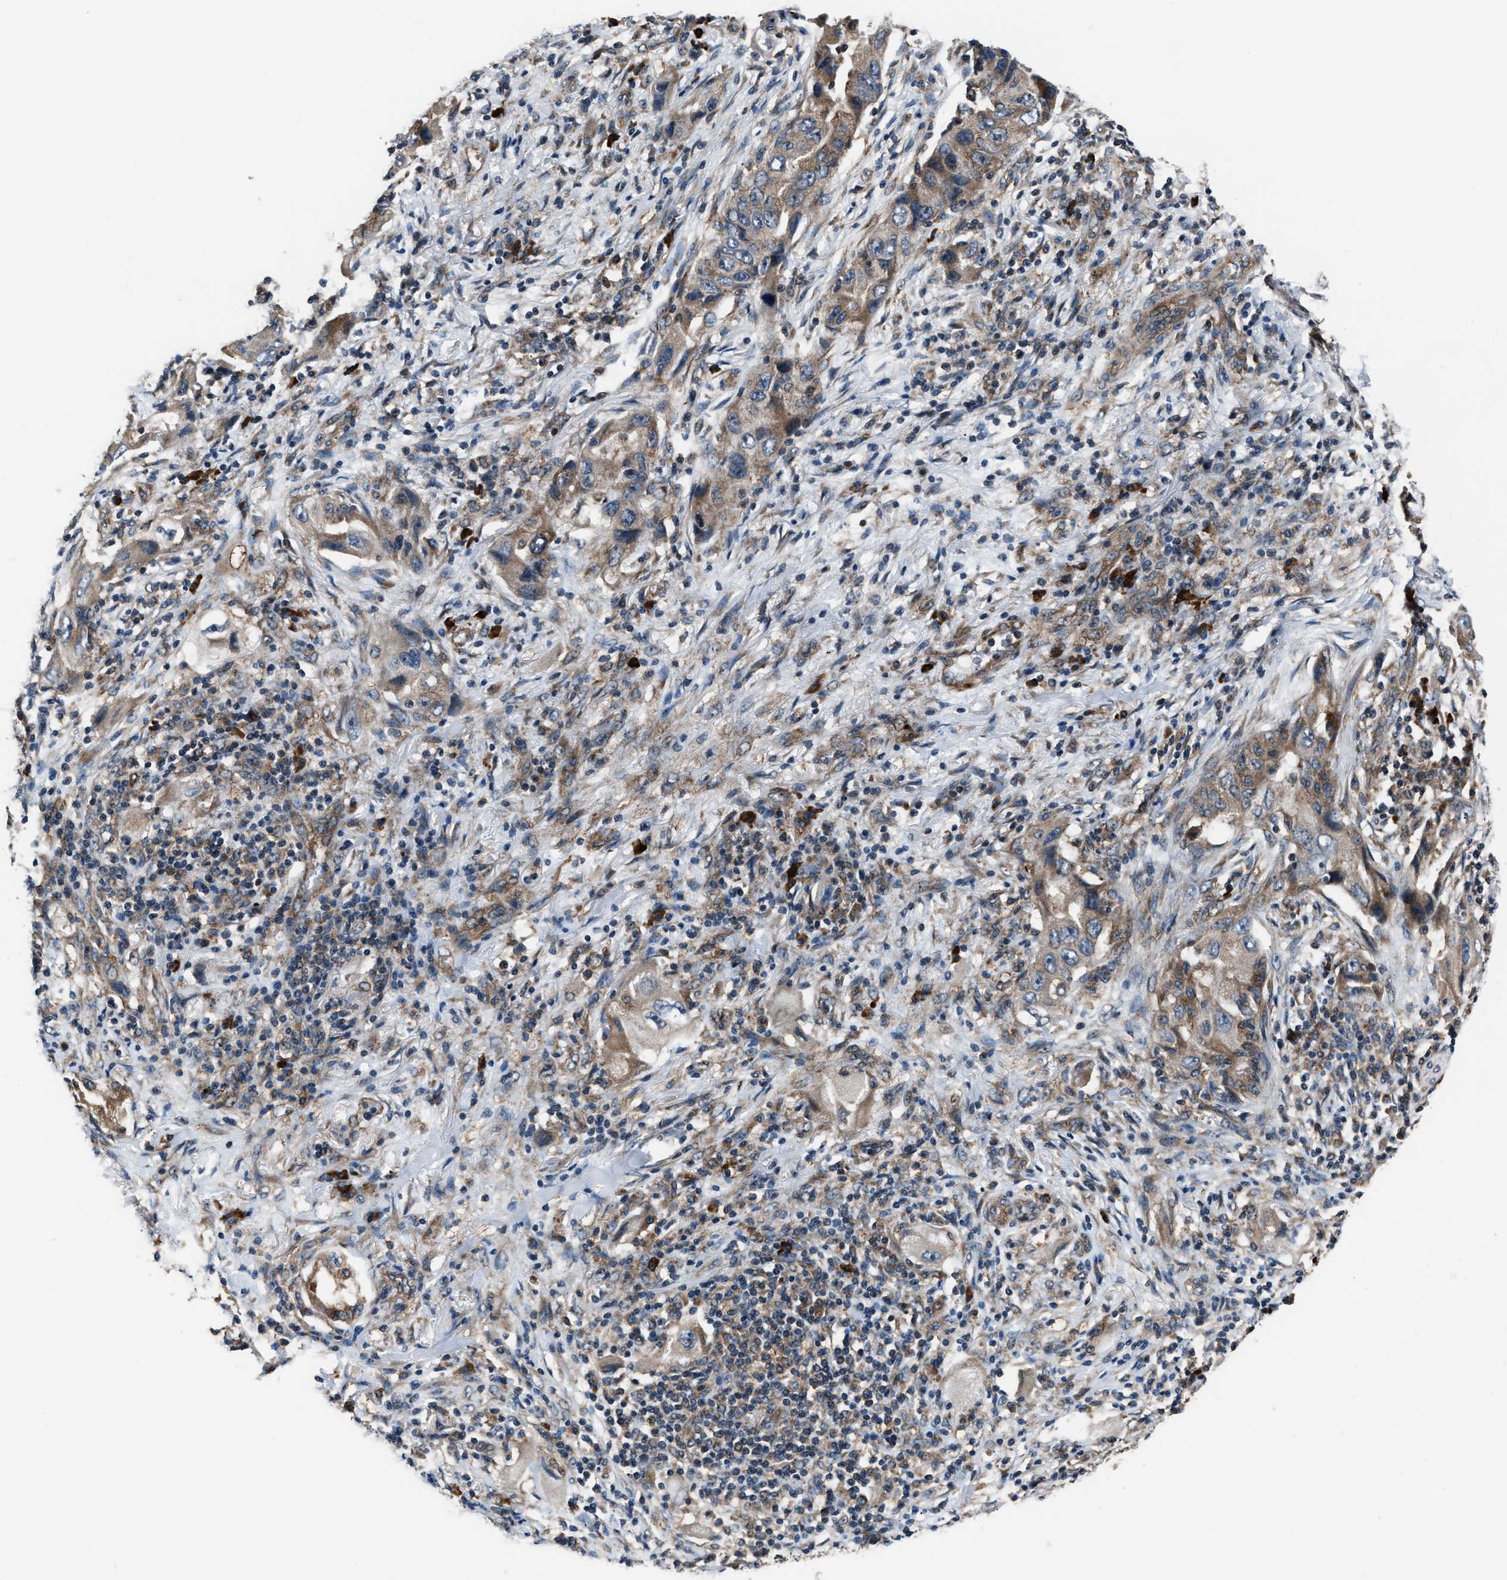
{"staining": {"intensity": "moderate", "quantity": ">75%", "location": "cytoplasmic/membranous"}, "tissue": "lung cancer", "cell_type": "Tumor cells", "image_type": "cancer", "snomed": [{"axis": "morphology", "description": "Adenocarcinoma, NOS"}, {"axis": "topography", "description": "Lung"}], "caption": "IHC staining of adenocarcinoma (lung), which demonstrates medium levels of moderate cytoplasmic/membranous positivity in approximately >75% of tumor cells indicating moderate cytoplasmic/membranous protein positivity. The staining was performed using DAB (3,3'-diaminobenzidine) (brown) for protein detection and nuclei were counterstained in hematoxylin (blue).", "gene": "IMPDH2", "patient": {"sex": "female", "age": 65}}